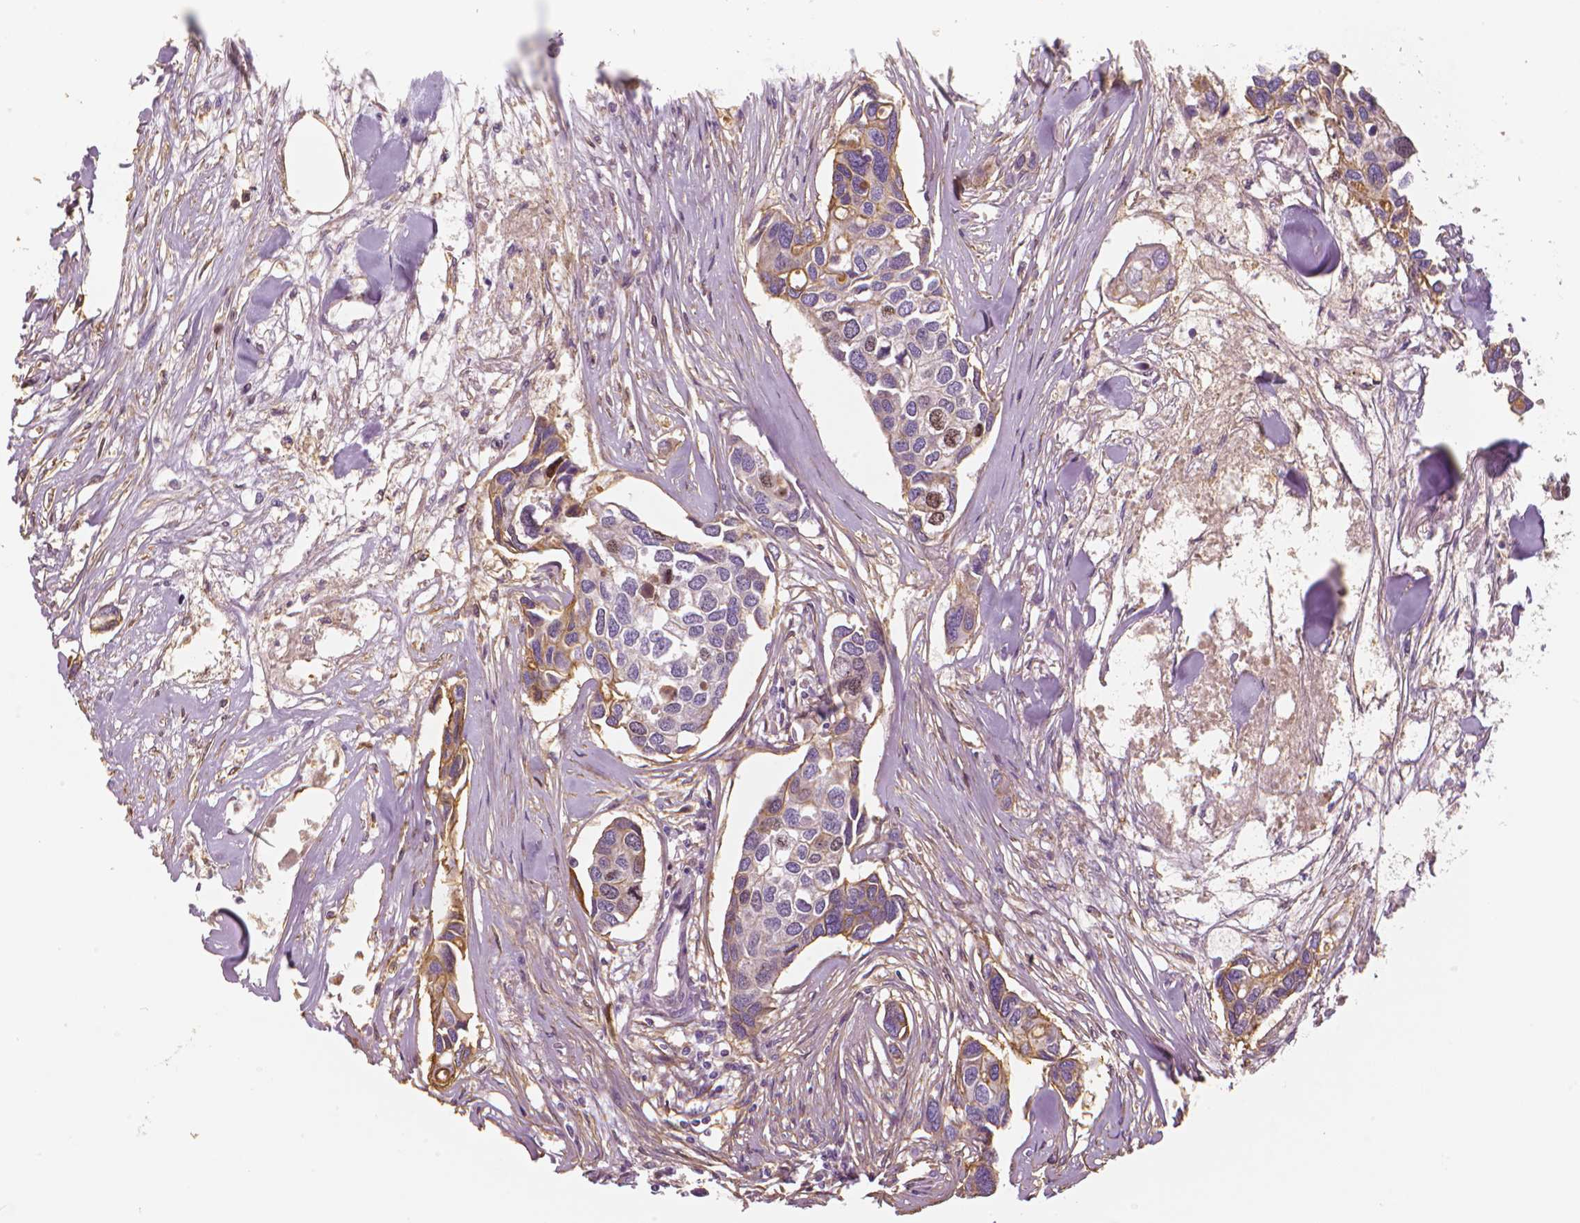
{"staining": {"intensity": "weak", "quantity": "<25%", "location": "cytoplasmic/membranous"}, "tissue": "breast cancer", "cell_type": "Tumor cells", "image_type": "cancer", "snomed": [{"axis": "morphology", "description": "Duct carcinoma"}, {"axis": "topography", "description": "Breast"}], "caption": "This is a image of immunohistochemistry (IHC) staining of breast cancer (infiltrating ductal carcinoma), which shows no staining in tumor cells.", "gene": "MKI67", "patient": {"sex": "female", "age": 83}}